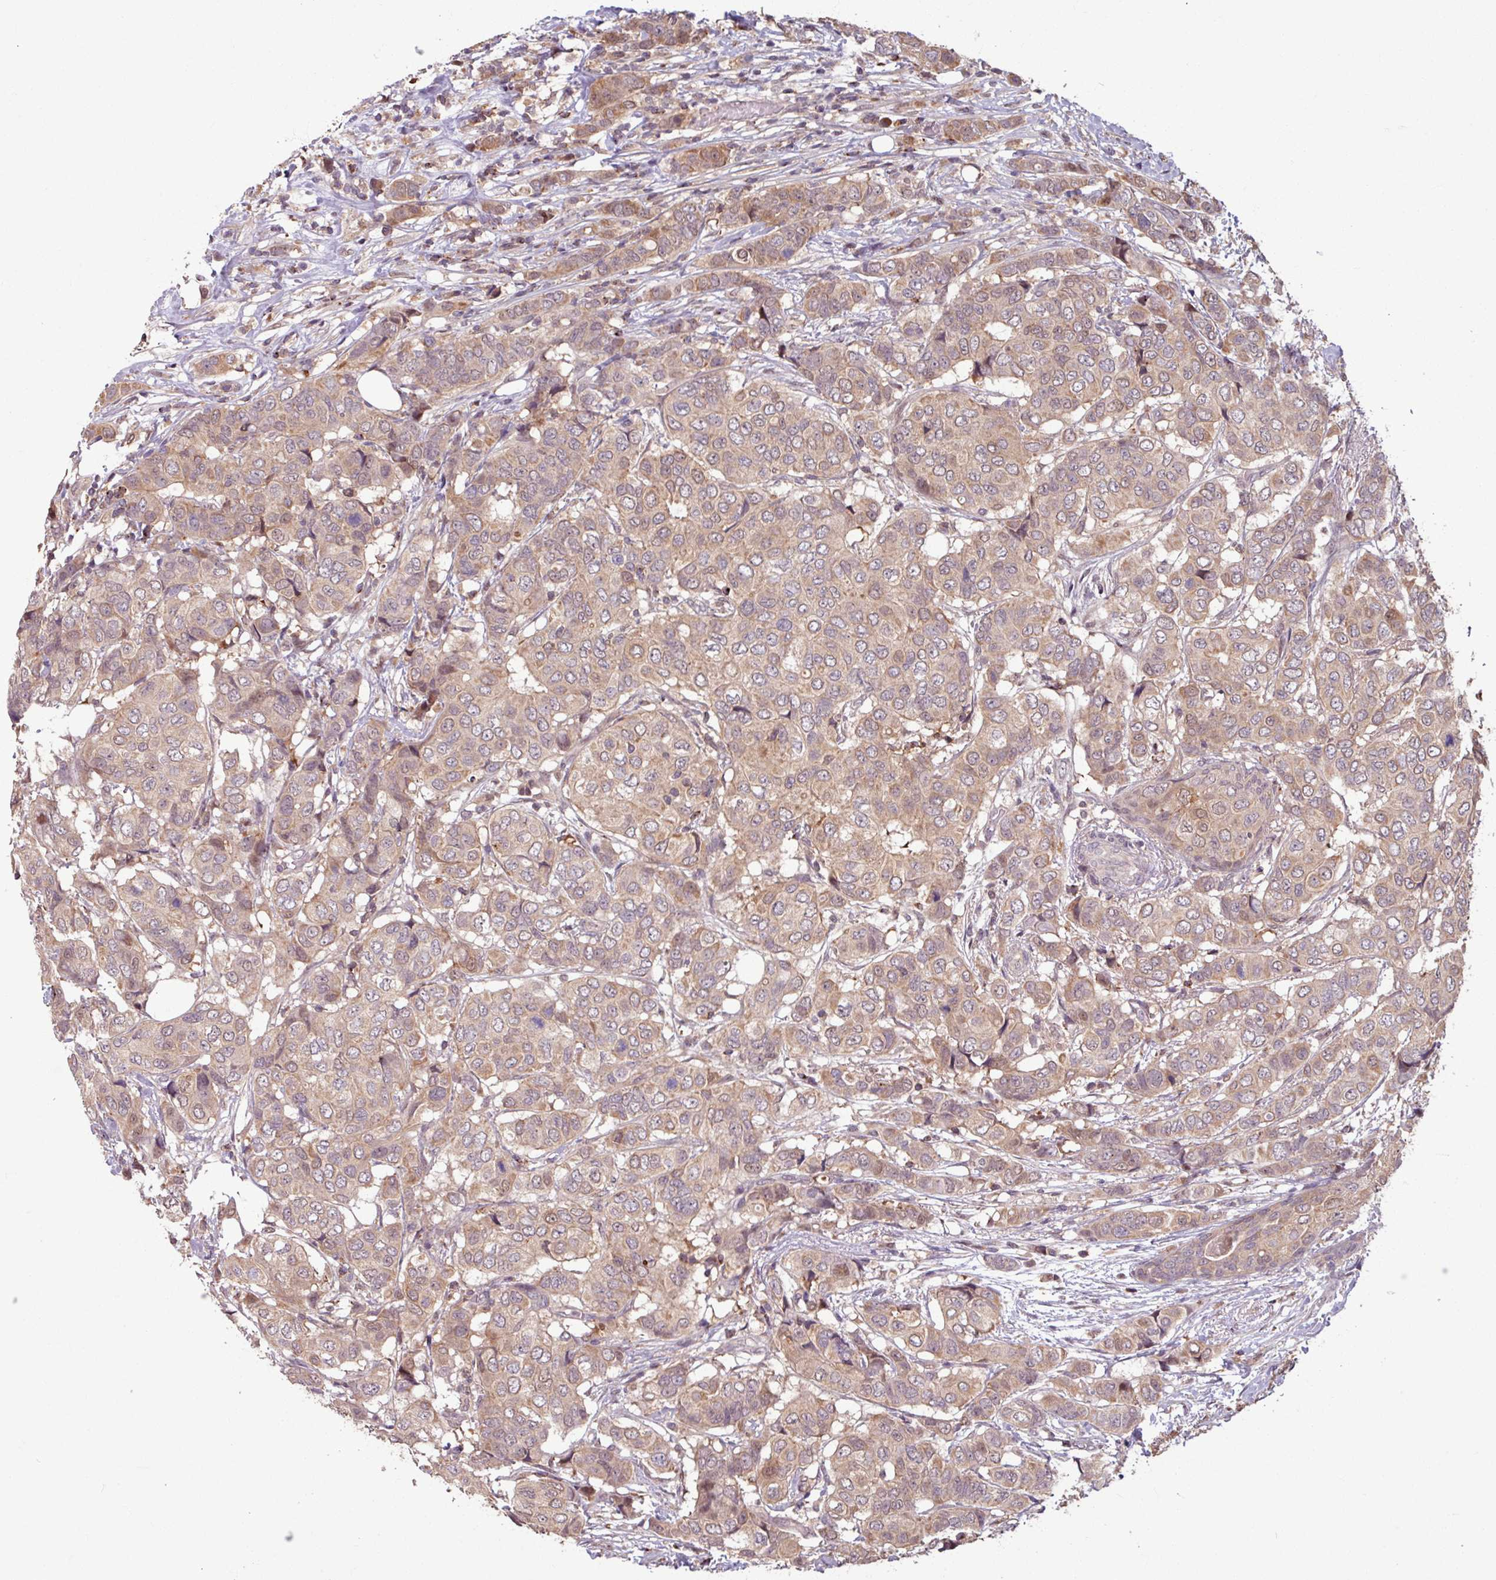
{"staining": {"intensity": "weak", "quantity": ">75%", "location": "cytoplasmic/membranous,nuclear"}, "tissue": "breast cancer", "cell_type": "Tumor cells", "image_type": "cancer", "snomed": [{"axis": "morphology", "description": "Lobular carcinoma"}, {"axis": "topography", "description": "Breast"}], "caption": "Protein expression analysis of breast cancer exhibits weak cytoplasmic/membranous and nuclear expression in approximately >75% of tumor cells. (Stains: DAB in brown, nuclei in blue, Microscopy: brightfield microscopy at high magnification).", "gene": "OR6B1", "patient": {"sex": "female", "age": 51}}